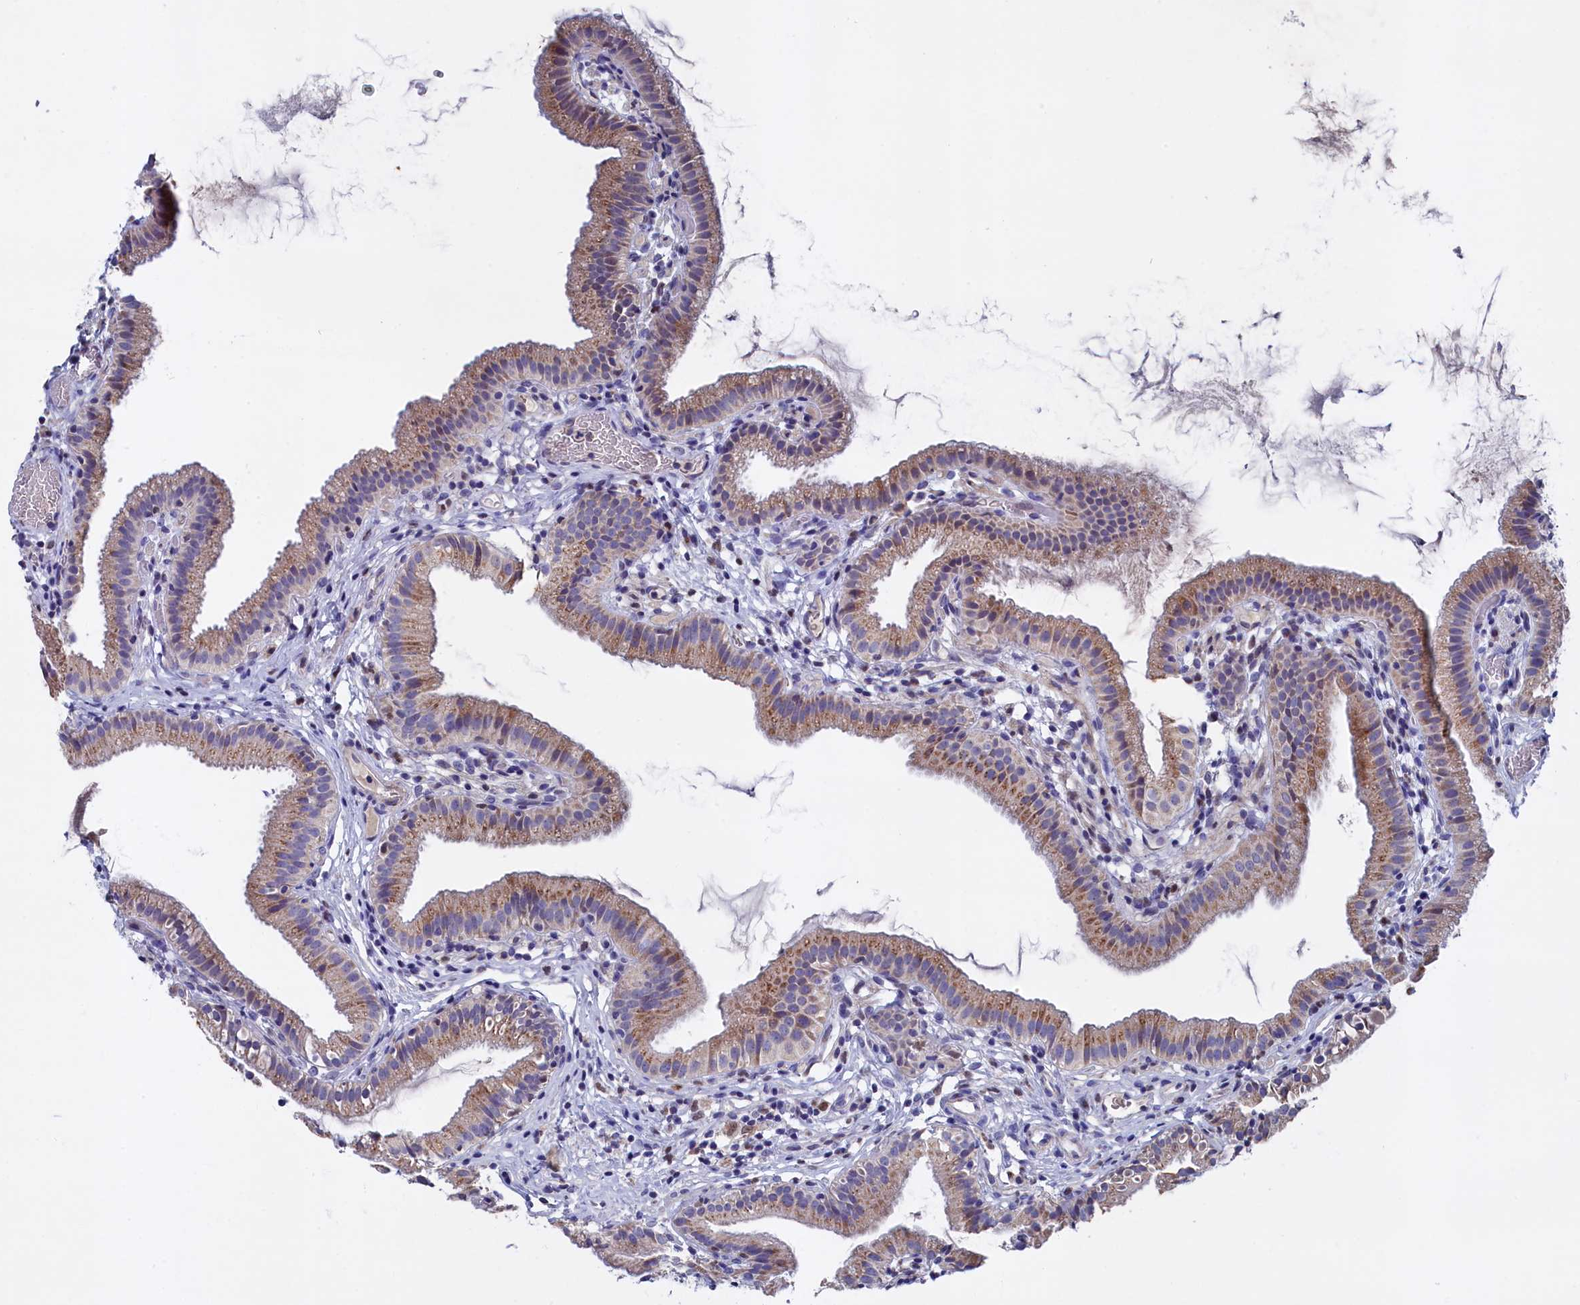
{"staining": {"intensity": "moderate", "quantity": ">75%", "location": "cytoplasmic/membranous"}, "tissue": "gallbladder", "cell_type": "Glandular cells", "image_type": "normal", "snomed": [{"axis": "morphology", "description": "Normal tissue, NOS"}, {"axis": "topography", "description": "Gallbladder"}], "caption": "High-power microscopy captured an immunohistochemistry histopathology image of normal gallbladder, revealing moderate cytoplasmic/membranous expression in approximately >75% of glandular cells.", "gene": "GPR108", "patient": {"sex": "female", "age": 46}}